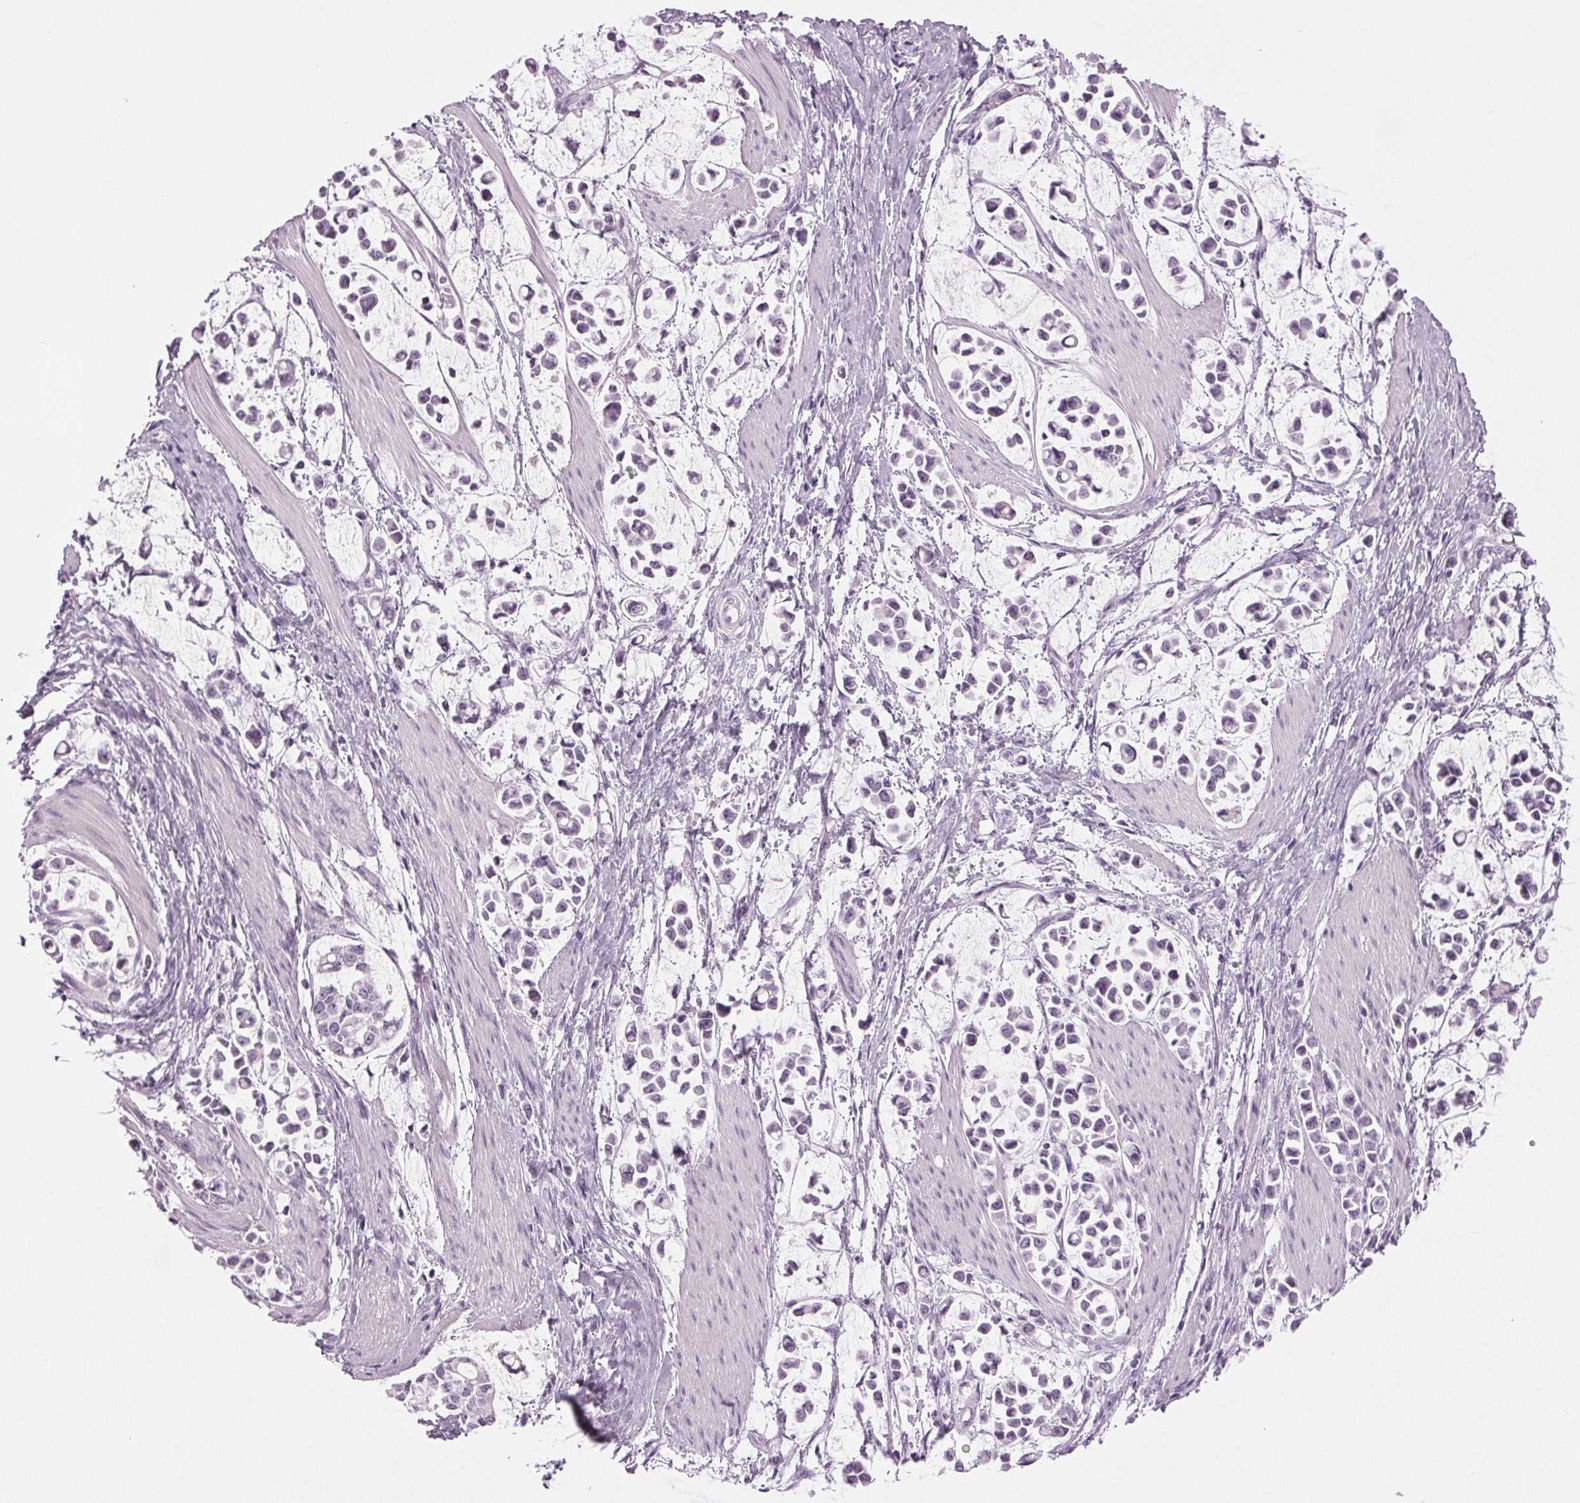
{"staining": {"intensity": "negative", "quantity": "none", "location": "none"}, "tissue": "stomach cancer", "cell_type": "Tumor cells", "image_type": "cancer", "snomed": [{"axis": "morphology", "description": "Adenocarcinoma, NOS"}, {"axis": "topography", "description": "Stomach"}], "caption": "Micrograph shows no significant protein expression in tumor cells of stomach cancer. (DAB immunohistochemistry with hematoxylin counter stain).", "gene": "IGF2BP1", "patient": {"sex": "male", "age": 82}}